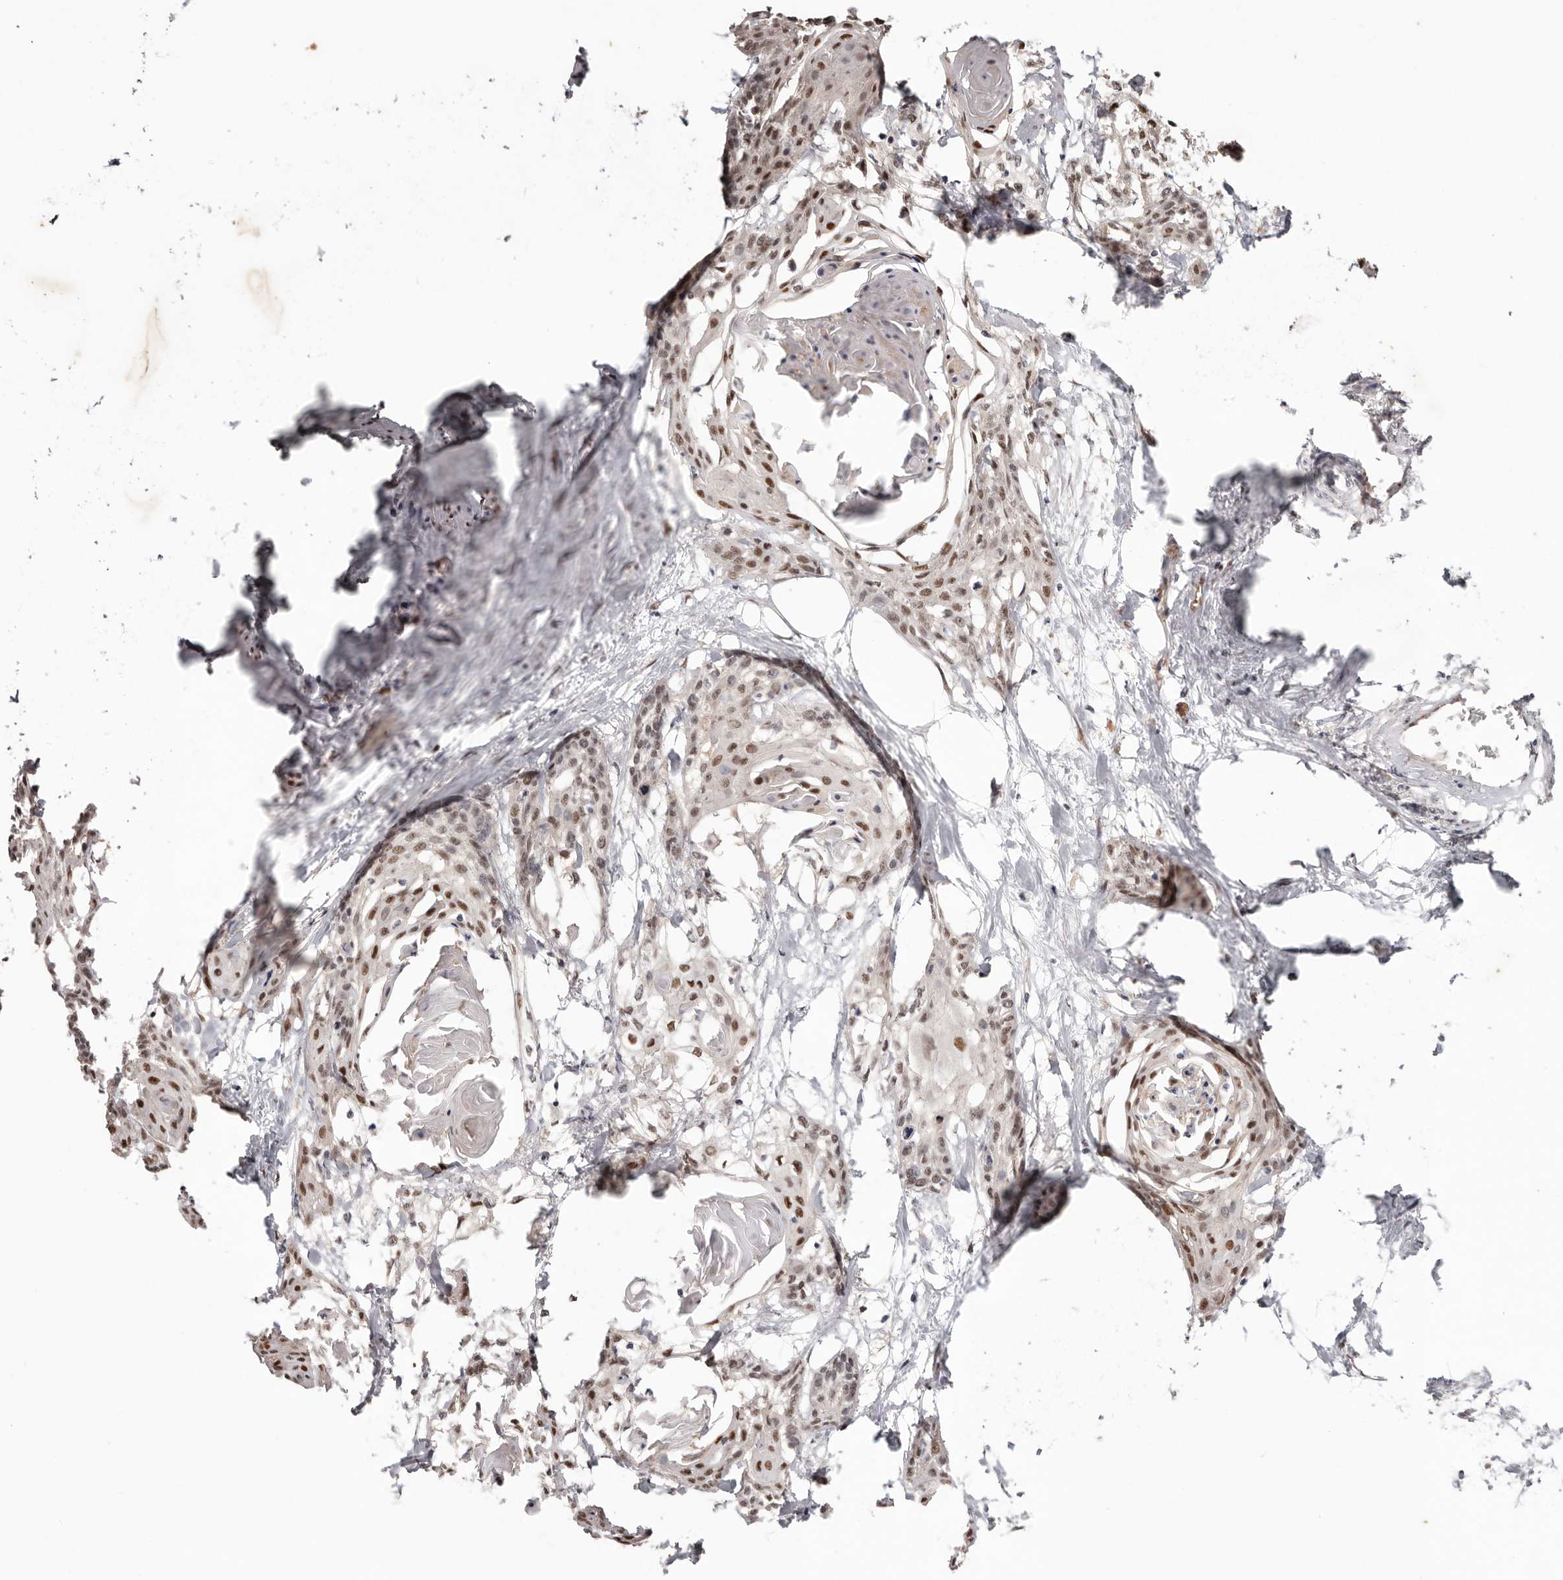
{"staining": {"intensity": "moderate", "quantity": ">75%", "location": "nuclear"}, "tissue": "cervical cancer", "cell_type": "Tumor cells", "image_type": "cancer", "snomed": [{"axis": "morphology", "description": "Squamous cell carcinoma, NOS"}, {"axis": "topography", "description": "Cervix"}], "caption": "Immunohistochemical staining of cervical squamous cell carcinoma reveals medium levels of moderate nuclear staining in approximately >75% of tumor cells. The protein of interest is shown in brown color, while the nuclei are stained blue.", "gene": "TYW3", "patient": {"sex": "female", "age": 57}}